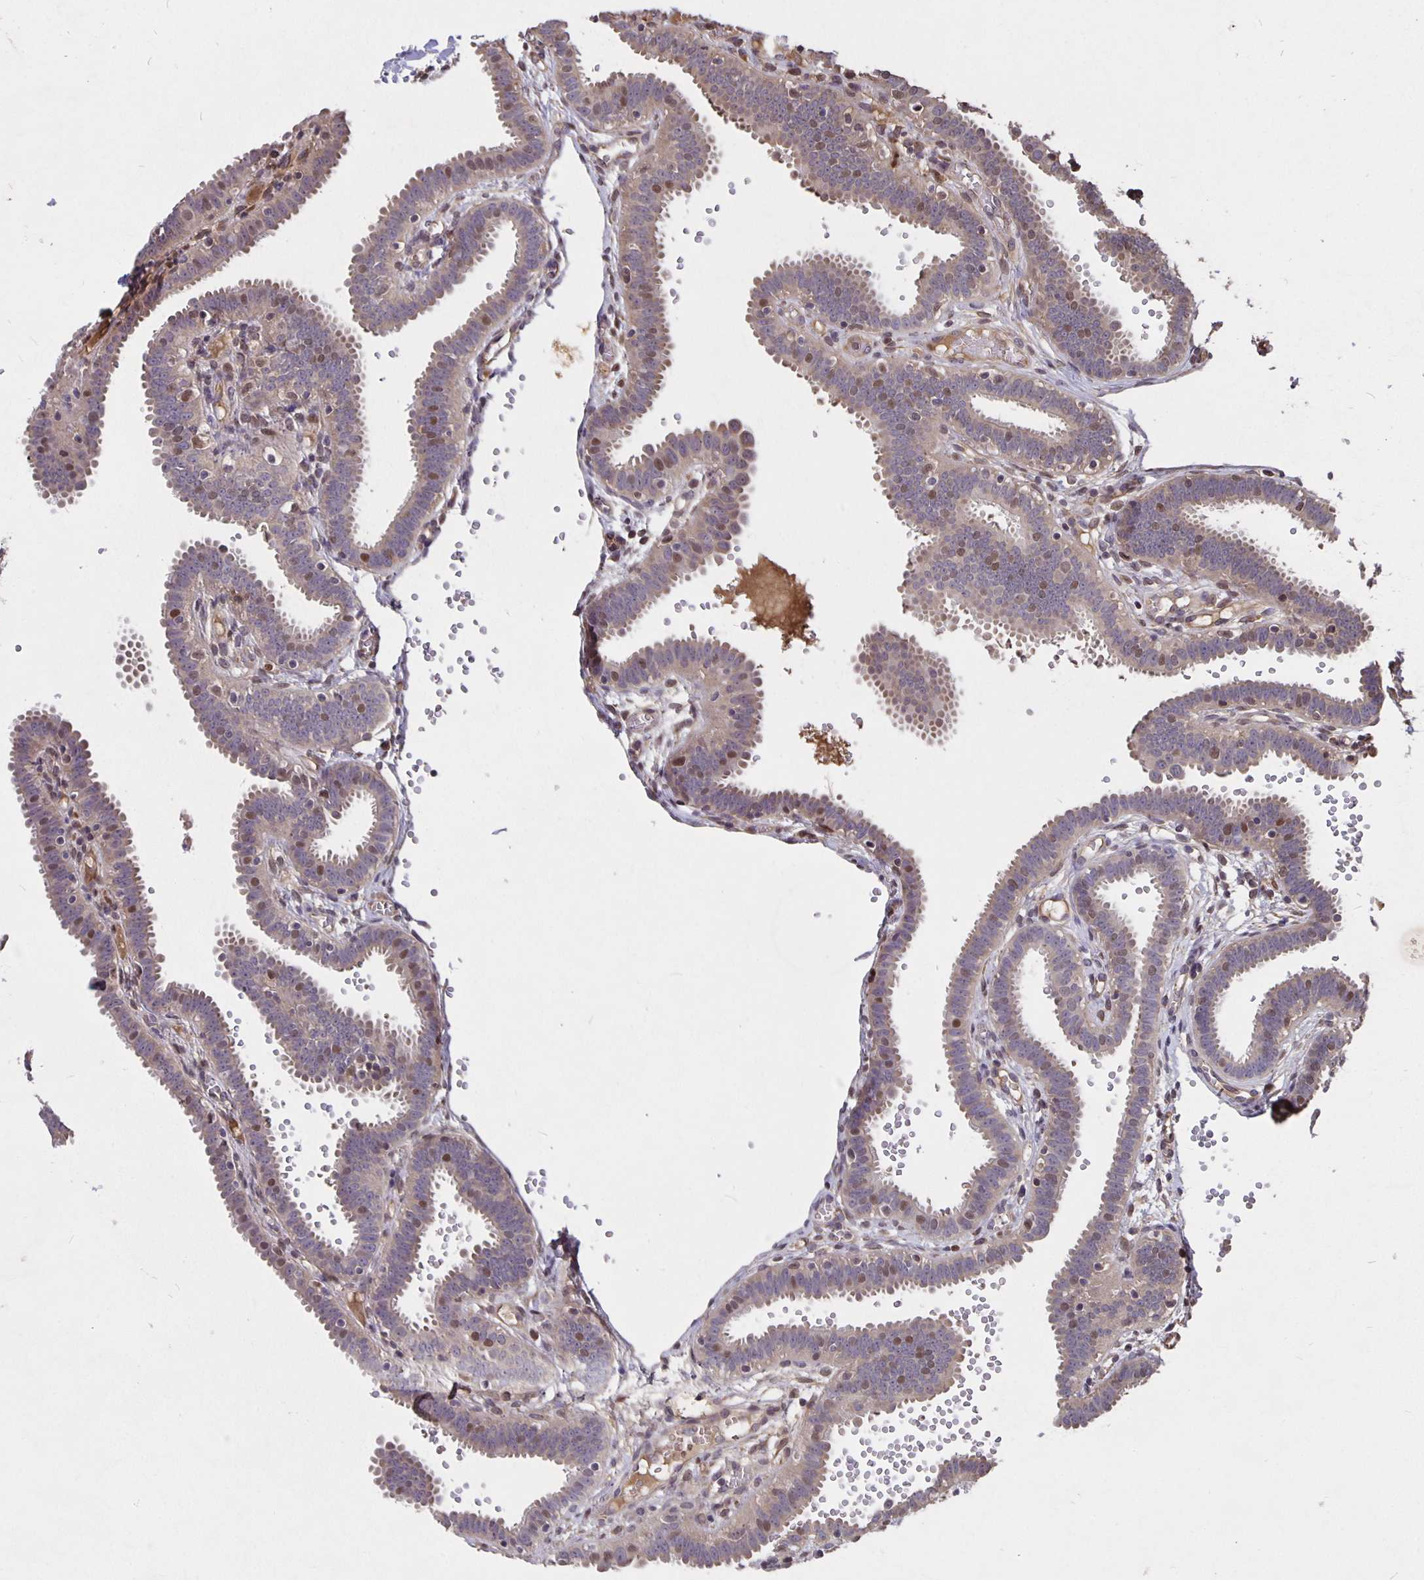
{"staining": {"intensity": "weak", "quantity": "25%-75%", "location": "cytoplasmic/membranous"}, "tissue": "fallopian tube", "cell_type": "Glandular cells", "image_type": "normal", "snomed": [{"axis": "morphology", "description": "Normal tissue, NOS"}, {"axis": "topography", "description": "Fallopian tube"}], "caption": "Weak cytoplasmic/membranous positivity is seen in about 25%-75% of glandular cells in unremarkable fallopian tube.", "gene": "NOG", "patient": {"sex": "female", "age": 37}}